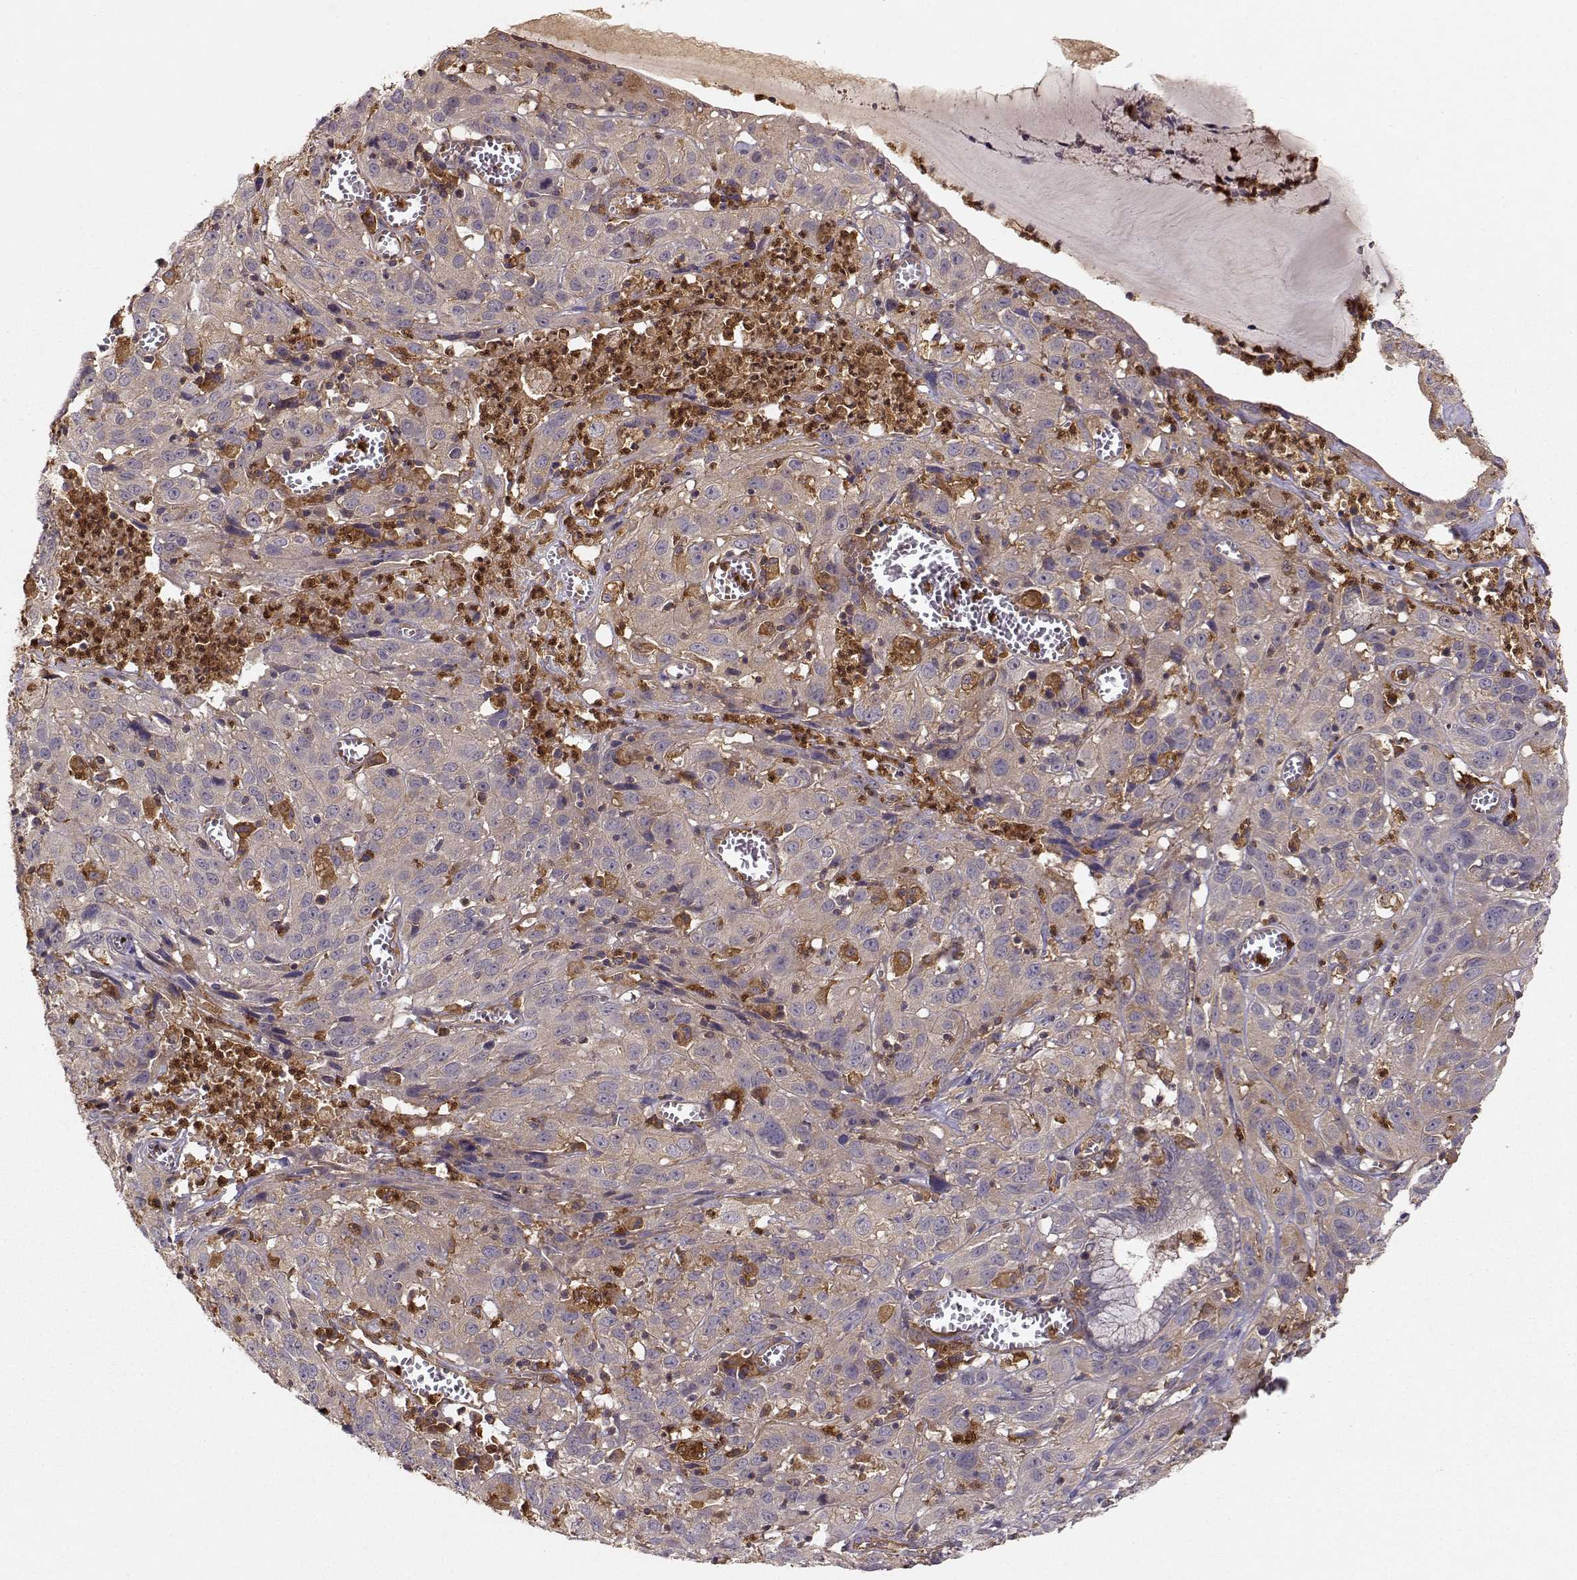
{"staining": {"intensity": "strong", "quantity": "<25%", "location": "cytoplasmic/membranous"}, "tissue": "cervical cancer", "cell_type": "Tumor cells", "image_type": "cancer", "snomed": [{"axis": "morphology", "description": "Squamous cell carcinoma, NOS"}, {"axis": "topography", "description": "Cervix"}], "caption": "Cervical cancer (squamous cell carcinoma) stained with a brown dye reveals strong cytoplasmic/membranous positive positivity in about <25% of tumor cells.", "gene": "ARHGEF2", "patient": {"sex": "female", "age": 32}}